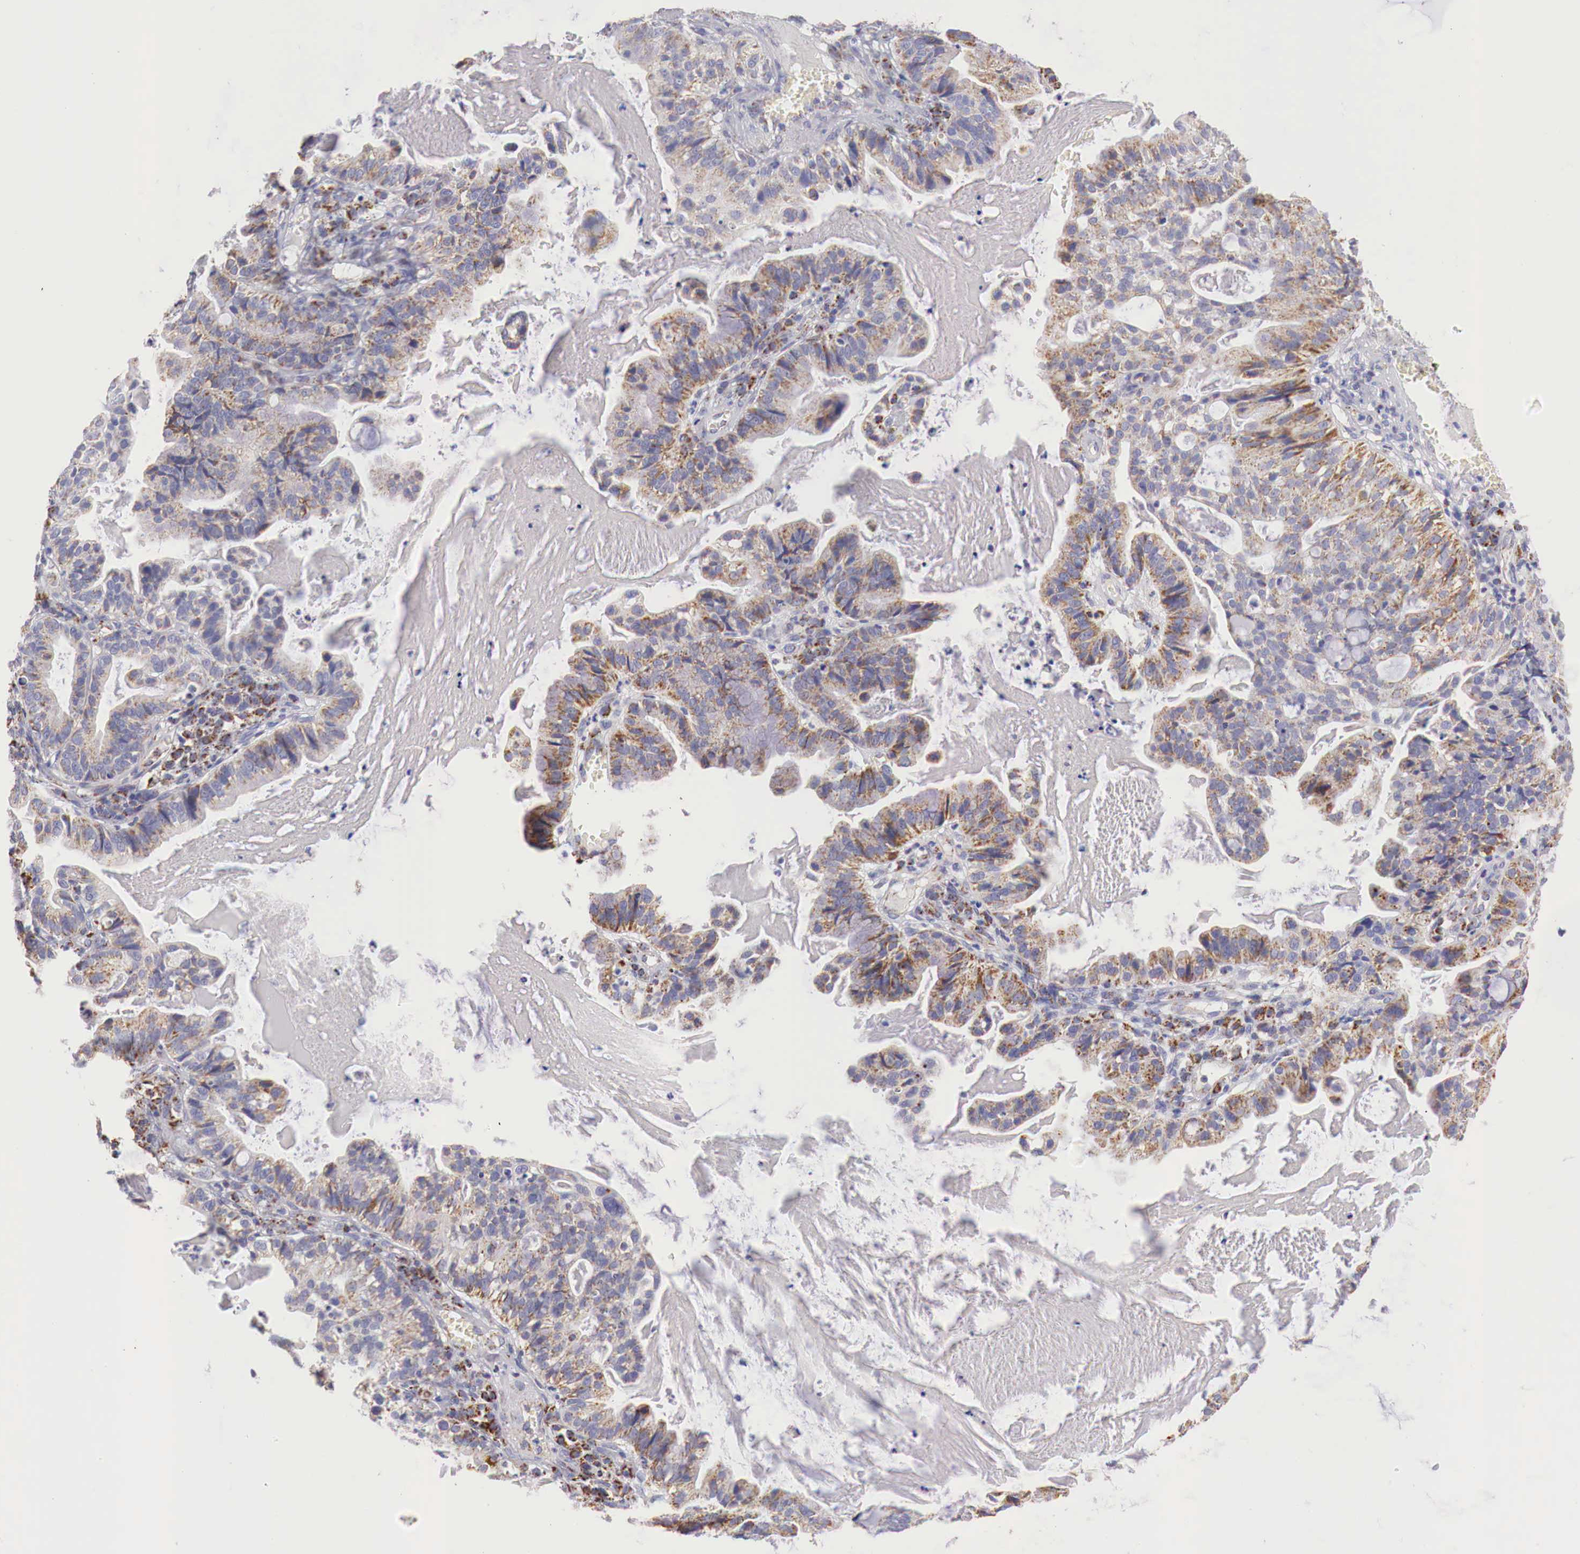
{"staining": {"intensity": "moderate", "quantity": ">75%", "location": "cytoplasmic/membranous"}, "tissue": "cervical cancer", "cell_type": "Tumor cells", "image_type": "cancer", "snomed": [{"axis": "morphology", "description": "Adenocarcinoma, NOS"}, {"axis": "topography", "description": "Cervix"}], "caption": "Moderate cytoplasmic/membranous expression for a protein is identified in approximately >75% of tumor cells of adenocarcinoma (cervical) using immunohistochemistry (IHC).", "gene": "IDH3G", "patient": {"sex": "female", "age": 41}}